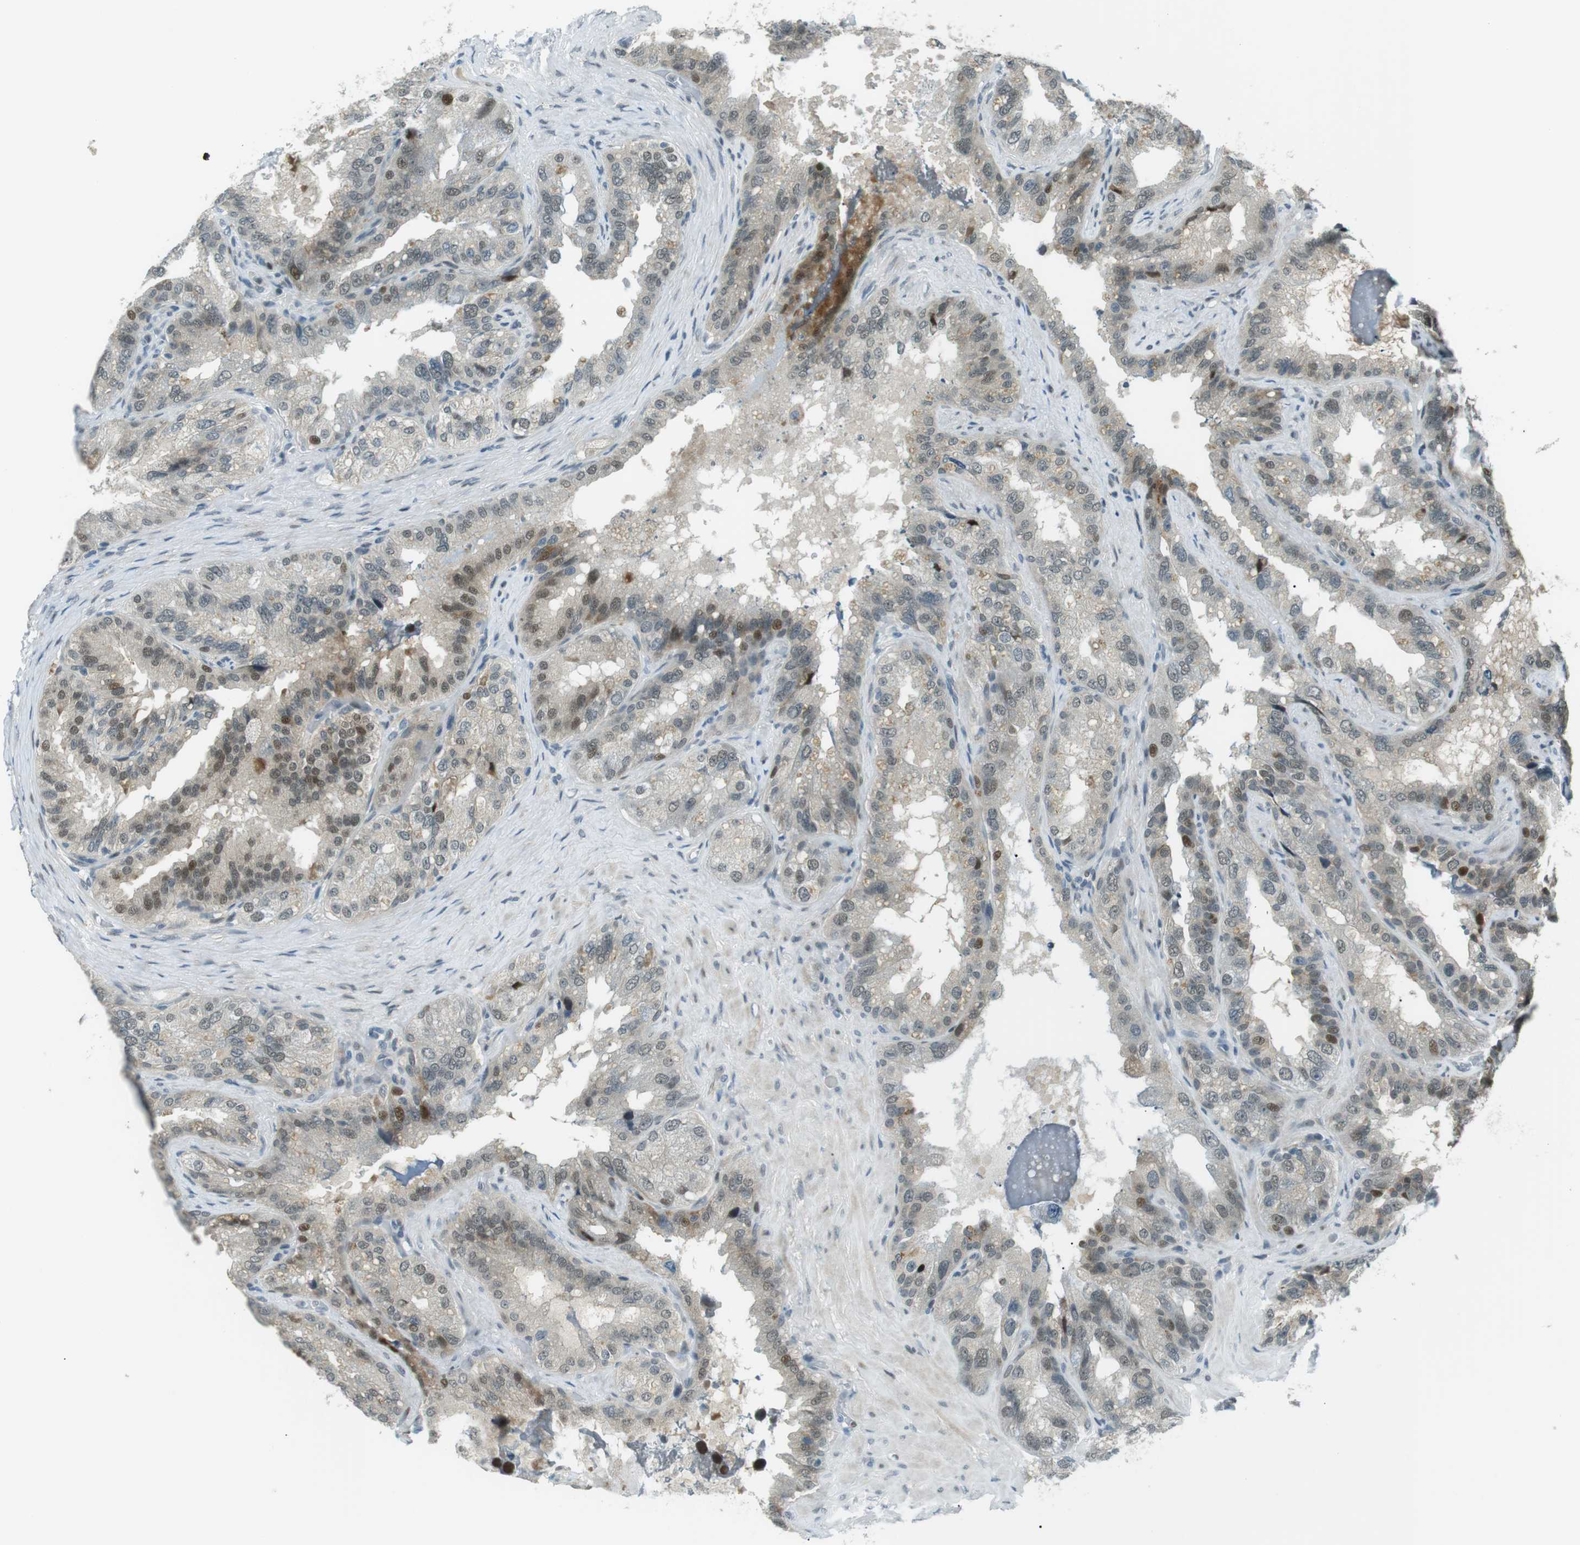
{"staining": {"intensity": "moderate", "quantity": "<25%", "location": "nuclear"}, "tissue": "seminal vesicle", "cell_type": "Glandular cells", "image_type": "normal", "snomed": [{"axis": "morphology", "description": "Normal tissue, NOS"}, {"axis": "topography", "description": "Seminal veicle"}], "caption": "Immunohistochemical staining of normal human seminal vesicle displays moderate nuclear protein staining in about <25% of glandular cells. (Brightfield microscopy of DAB IHC at high magnification).", "gene": "PJA1", "patient": {"sex": "male", "age": 68}}